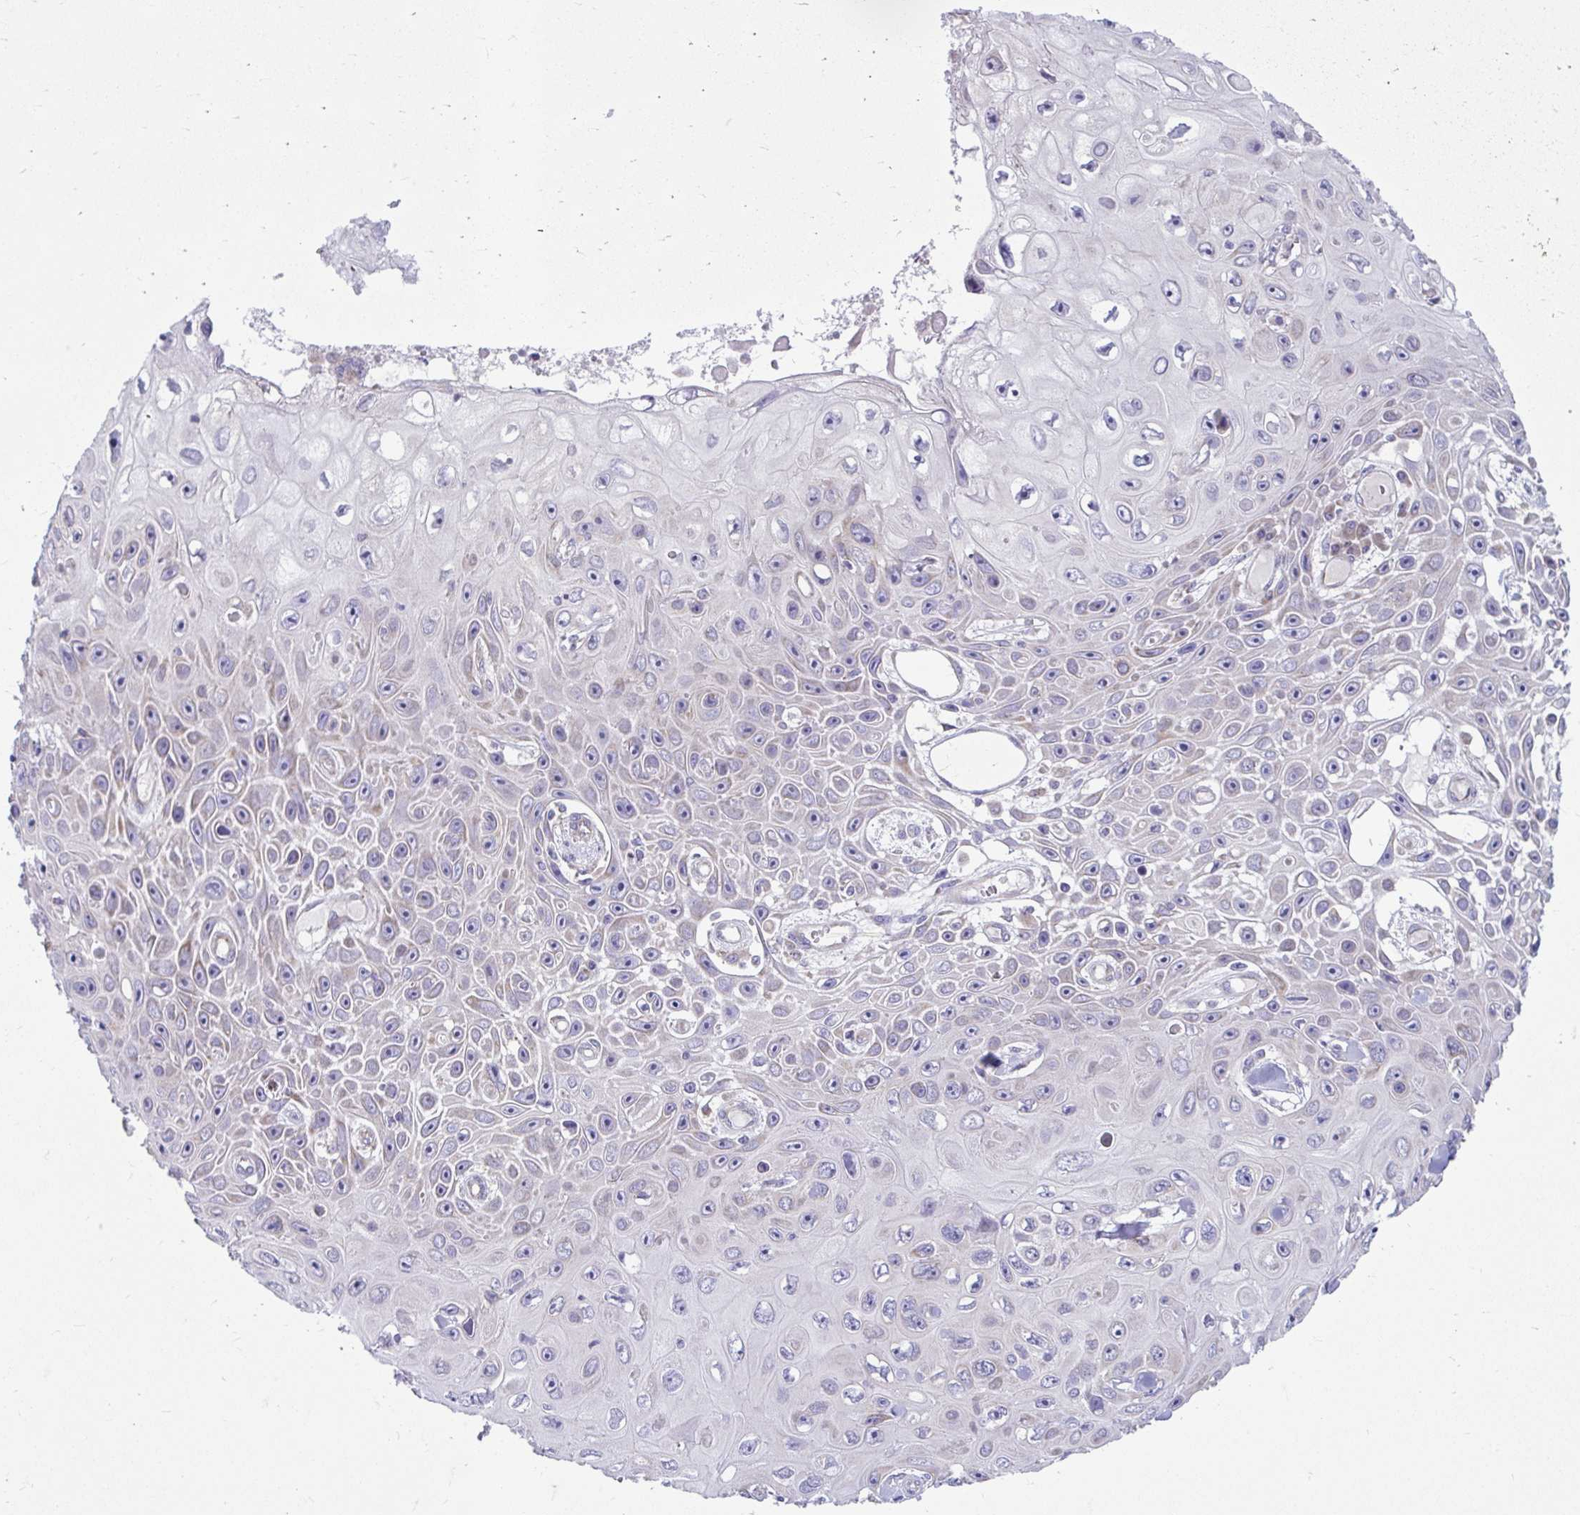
{"staining": {"intensity": "negative", "quantity": "none", "location": "none"}, "tissue": "skin cancer", "cell_type": "Tumor cells", "image_type": "cancer", "snomed": [{"axis": "morphology", "description": "Squamous cell carcinoma, NOS"}, {"axis": "topography", "description": "Skin"}], "caption": "High magnification brightfield microscopy of skin cancer (squamous cell carcinoma) stained with DAB (brown) and counterstained with hematoxylin (blue): tumor cells show no significant staining. The staining was performed using DAB to visualize the protein expression in brown, while the nuclei were stained in blue with hematoxylin (Magnification: 20x).", "gene": "LINGO4", "patient": {"sex": "male", "age": 82}}